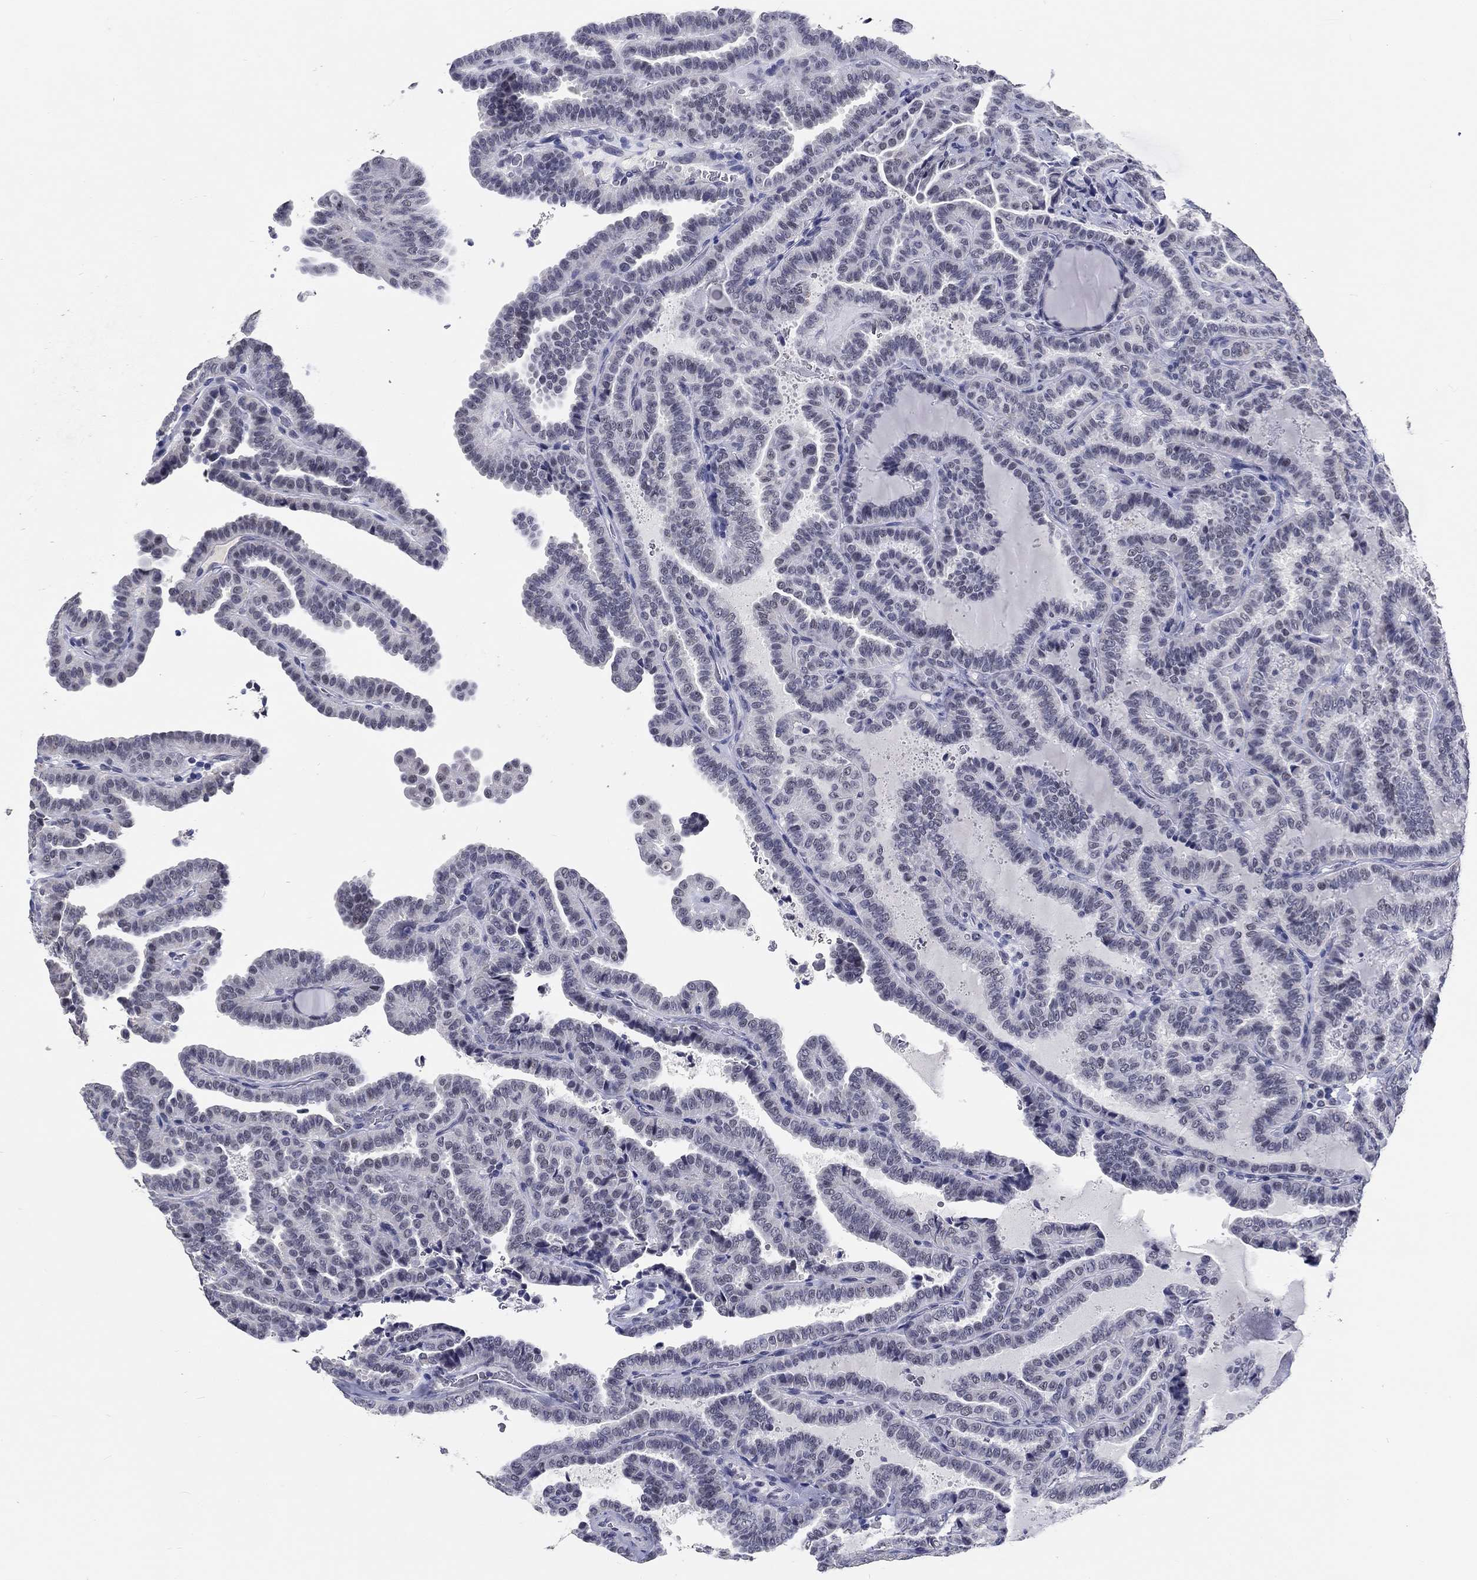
{"staining": {"intensity": "negative", "quantity": "none", "location": "none"}, "tissue": "thyroid cancer", "cell_type": "Tumor cells", "image_type": "cancer", "snomed": [{"axis": "morphology", "description": "Papillary adenocarcinoma, NOS"}, {"axis": "topography", "description": "Thyroid gland"}], "caption": "There is no significant staining in tumor cells of thyroid papillary adenocarcinoma. (Stains: DAB immunohistochemistry with hematoxylin counter stain, Microscopy: brightfield microscopy at high magnification).", "gene": "GRIN1", "patient": {"sex": "female", "age": 39}}